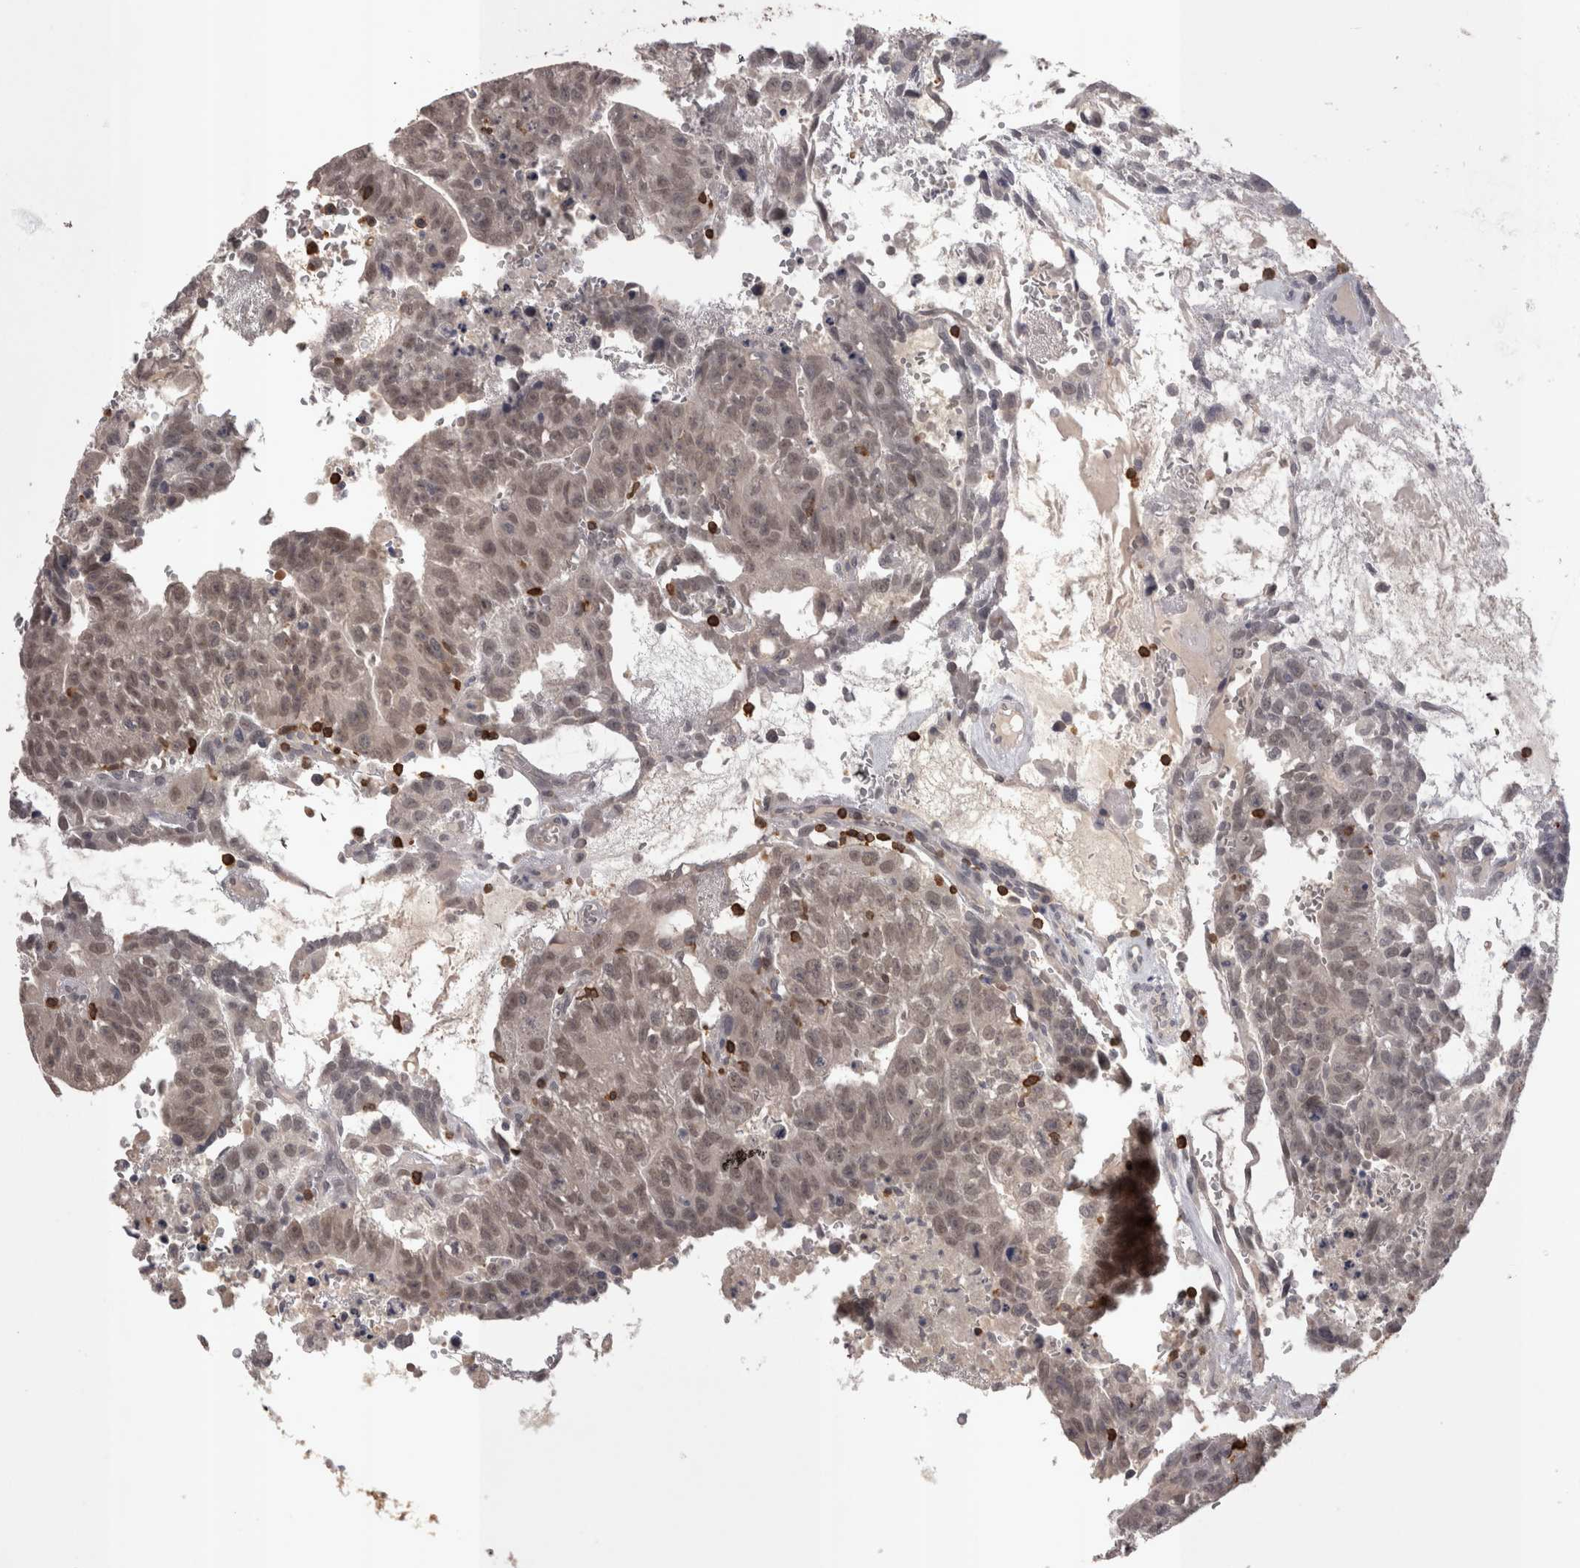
{"staining": {"intensity": "moderate", "quantity": ">75%", "location": "nuclear"}, "tissue": "testis cancer", "cell_type": "Tumor cells", "image_type": "cancer", "snomed": [{"axis": "morphology", "description": "Seminoma, NOS"}, {"axis": "morphology", "description": "Carcinoma, Embryonal, NOS"}, {"axis": "topography", "description": "Testis"}], "caption": "The photomicrograph demonstrates immunohistochemical staining of seminoma (testis). There is moderate nuclear positivity is identified in about >75% of tumor cells. (DAB (3,3'-diaminobenzidine) = brown stain, brightfield microscopy at high magnification).", "gene": "SKAP1", "patient": {"sex": "male", "age": 52}}